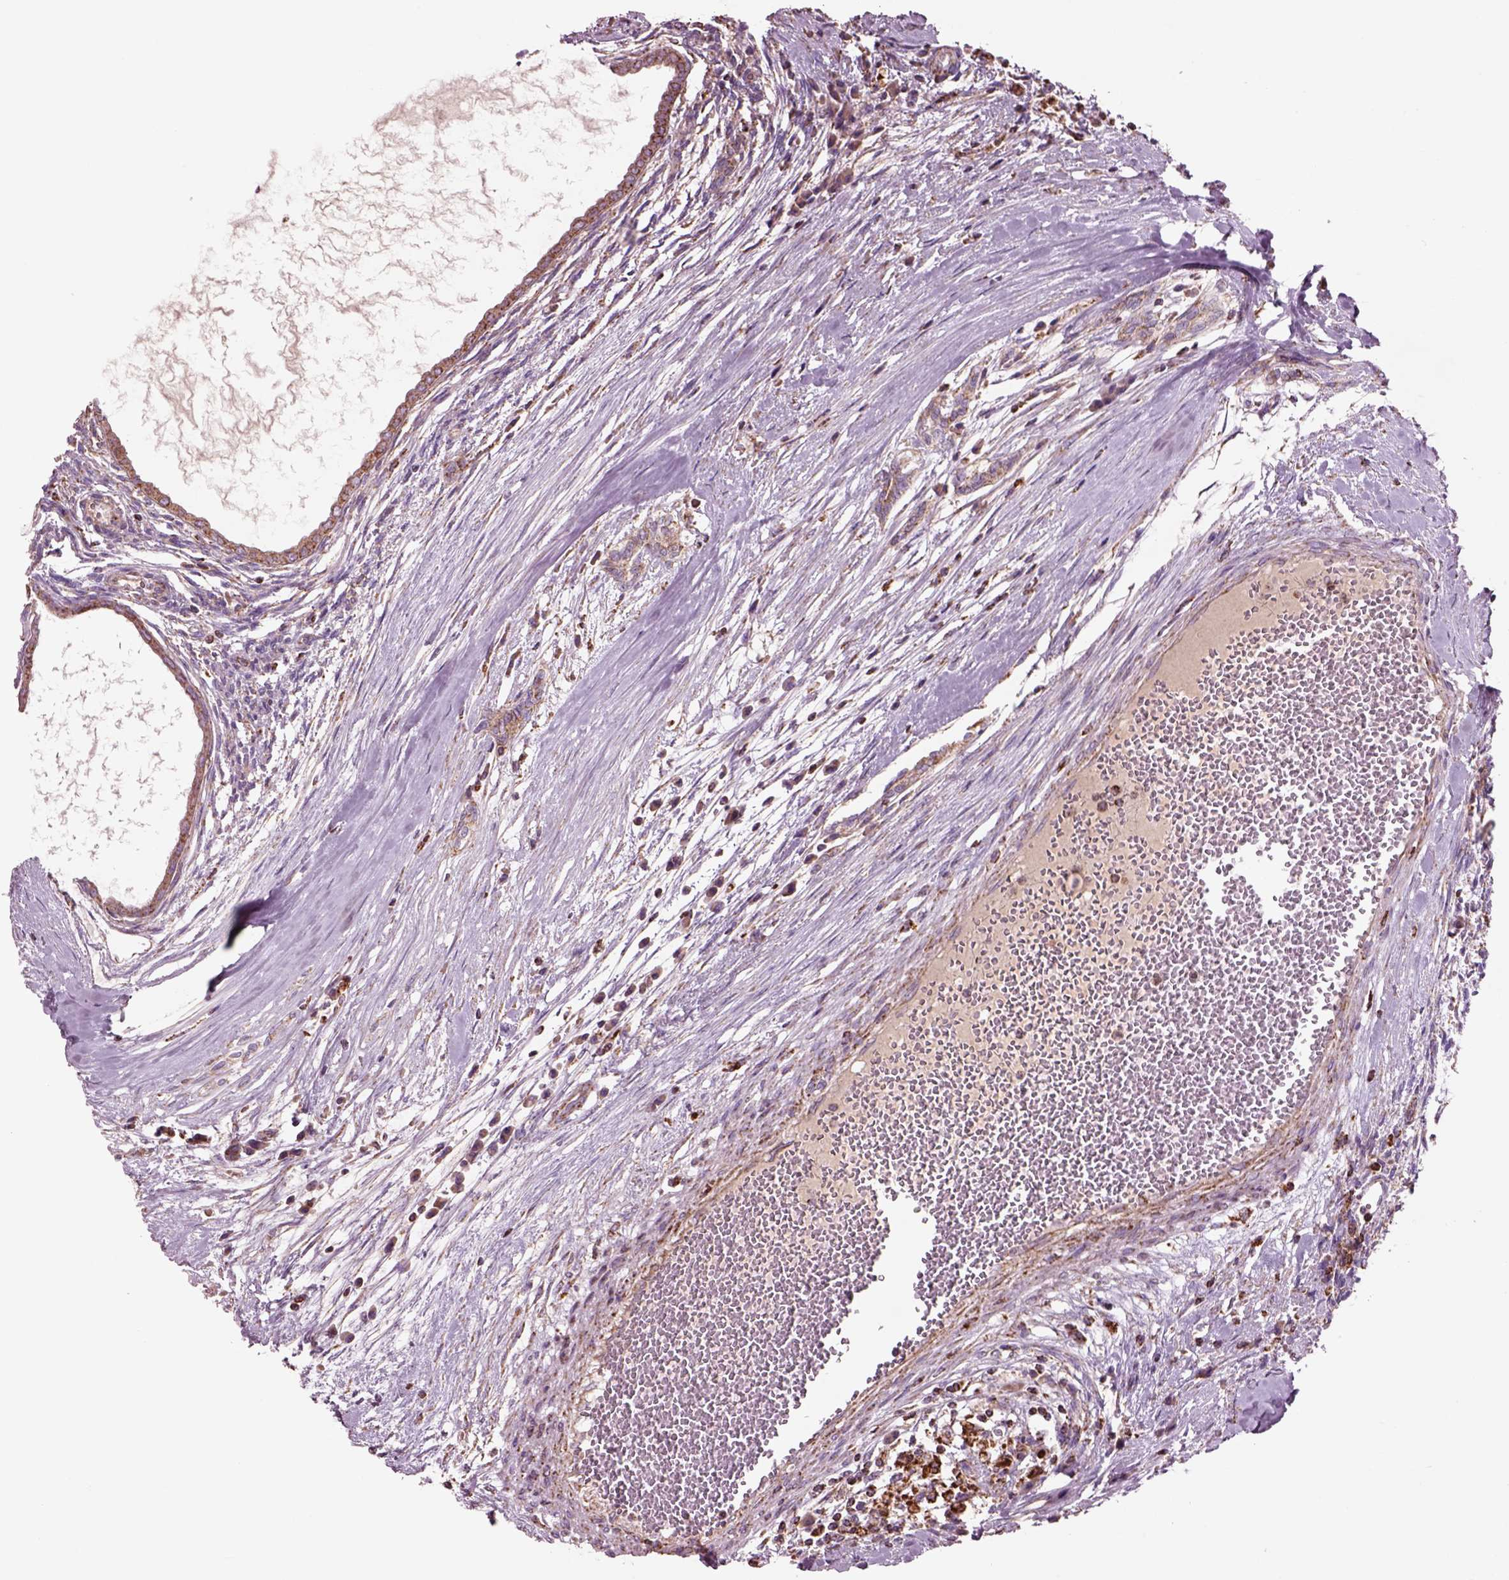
{"staining": {"intensity": "moderate", "quantity": "25%-75%", "location": "cytoplasmic/membranous"}, "tissue": "testis cancer", "cell_type": "Tumor cells", "image_type": "cancer", "snomed": [{"axis": "morphology", "description": "Carcinoma, Embryonal, NOS"}, {"axis": "topography", "description": "Testis"}], "caption": "Embryonal carcinoma (testis) stained with DAB immunohistochemistry exhibits medium levels of moderate cytoplasmic/membranous positivity in approximately 25%-75% of tumor cells.", "gene": "SLC25A24", "patient": {"sex": "male", "age": 37}}